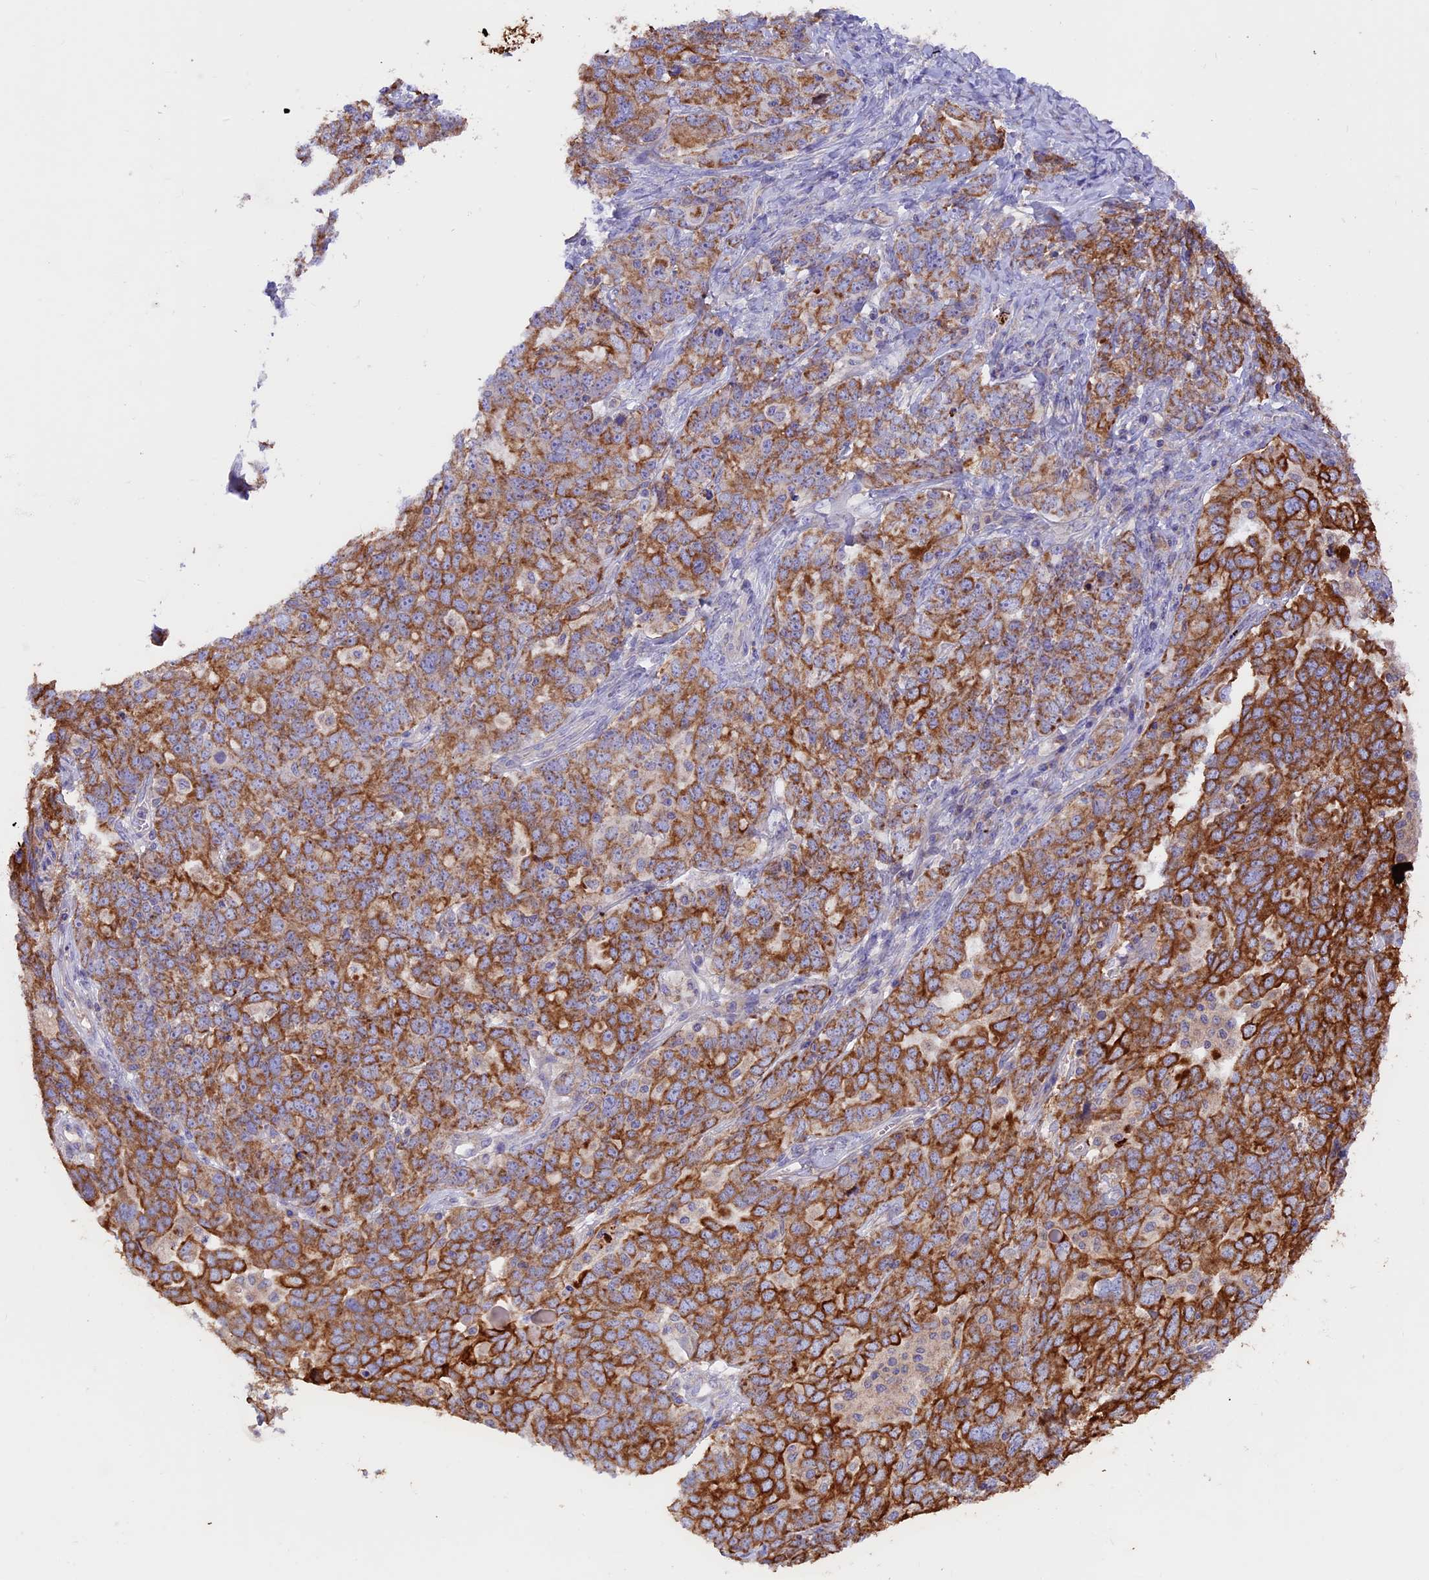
{"staining": {"intensity": "strong", "quantity": ">75%", "location": "cytoplasmic/membranous"}, "tissue": "ovarian cancer", "cell_type": "Tumor cells", "image_type": "cancer", "snomed": [{"axis": "morphology", "description": "Carcinoma, endometroid"}, {"axis": "topography", "description": "Ovary"}], "caption": "Immunohistochemical staining of human ovarian cancer (endometroid carcinoma) demonstrates high levels of strong cytoplasmic/membranous protein positivity in approximately >75% of tumor cells.", "gene": "PTPN9", "patient": {"sex": "female", "age": 62}}